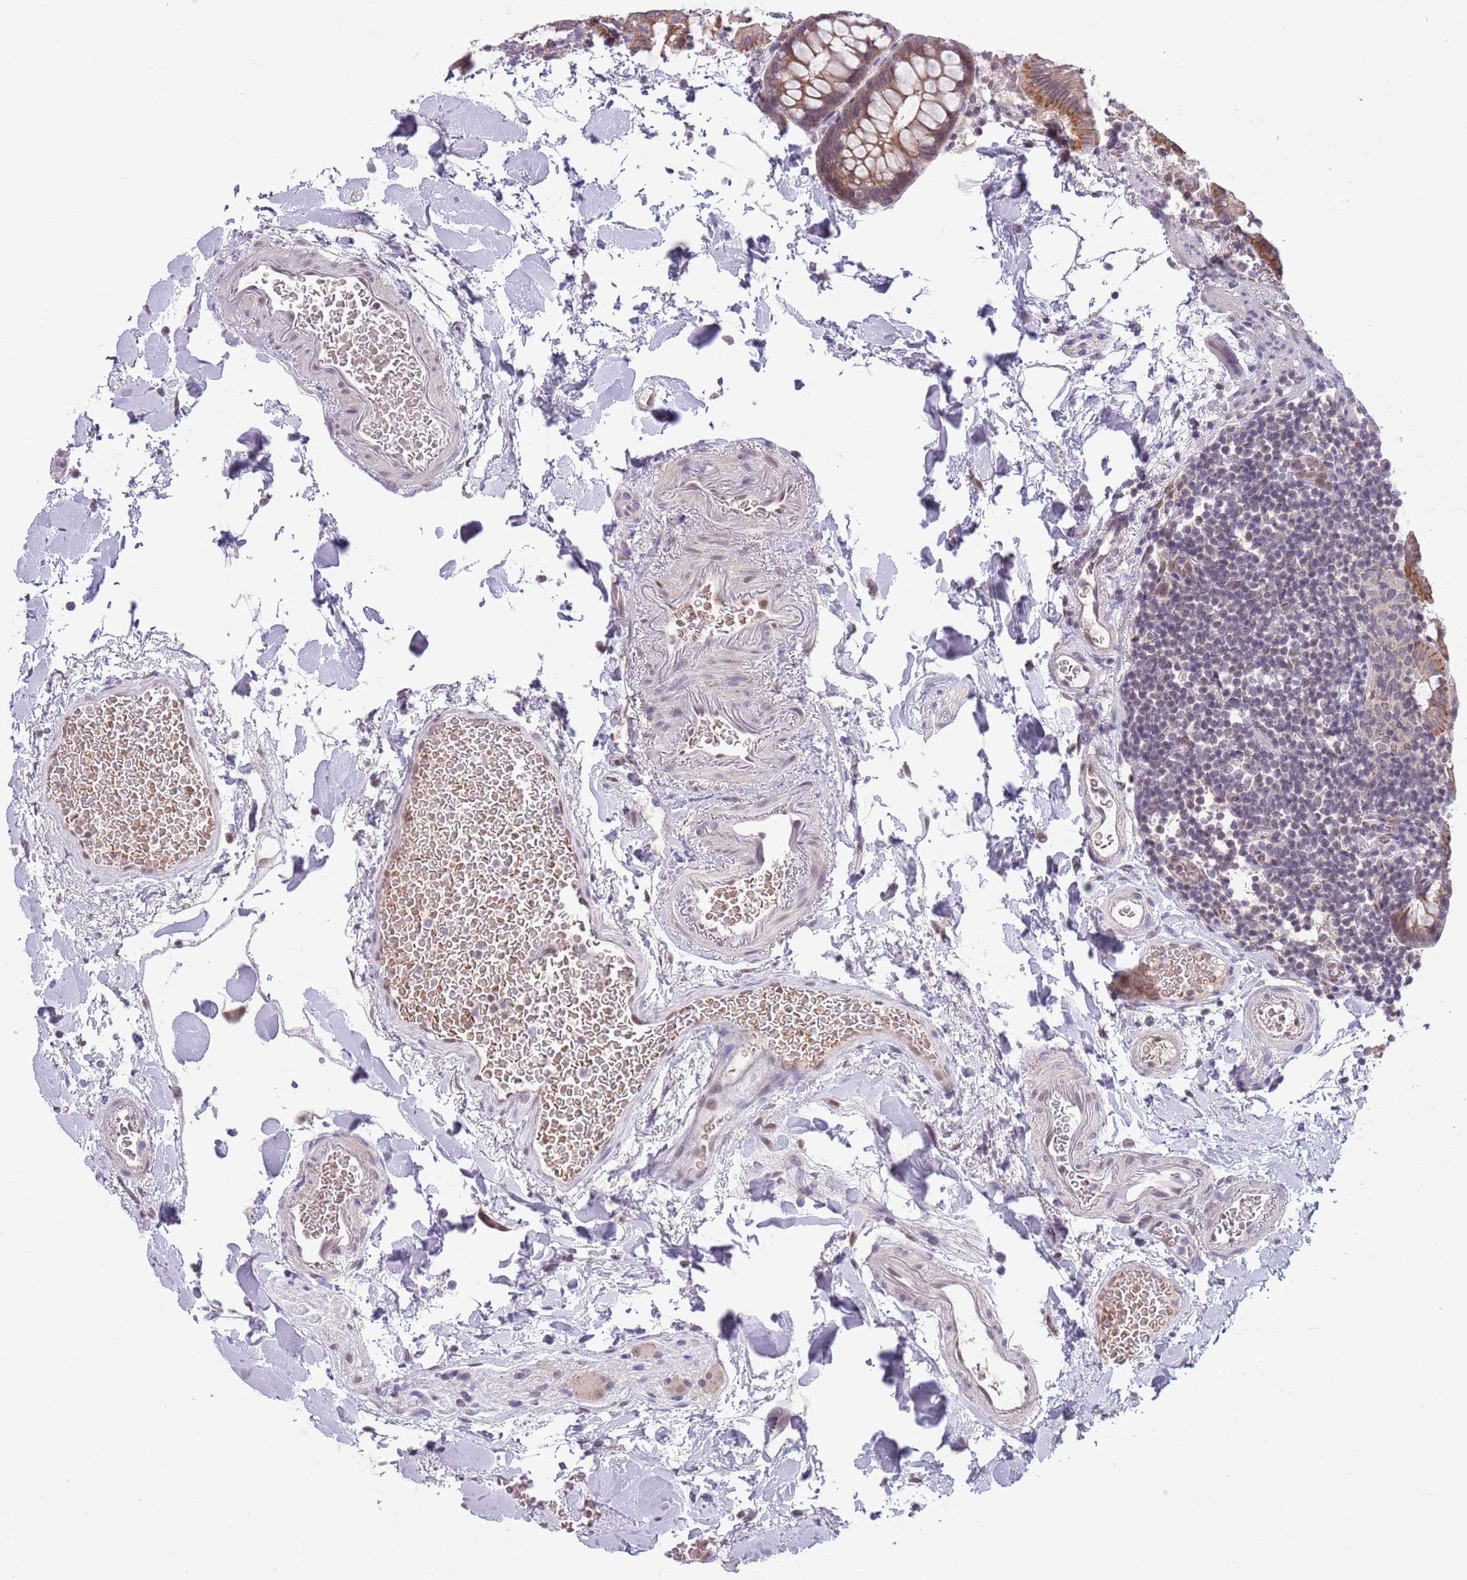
{"staining": {"intensity": "weak", "quantity": "25%-75%", "location": "cytoplasmic/membranous"}, "tissue": "colon", "cell_type": "Endothelial cells", "image_type": "normal", "snomed": [{"axis": "morphology", "description": "Normal tissue, NOS"}, {"axis": "topography", "description": "Colon"}], "caption": "Immunohistochemistry (DAB (3,3'-diaminobenzidine)) staining of normal human colon reveals weak cytoplasmic/membranous protein staining in approximately 25%-75% of endothelial cells. The staining is performed using DAB (3,3'-diaminobenzidine) brown chromogen to label protein expression. The nuclei are counter-stained blue using hematoxylin.", "gene": "TM2D1", "patient": {"sex": "male", "age": 75}}